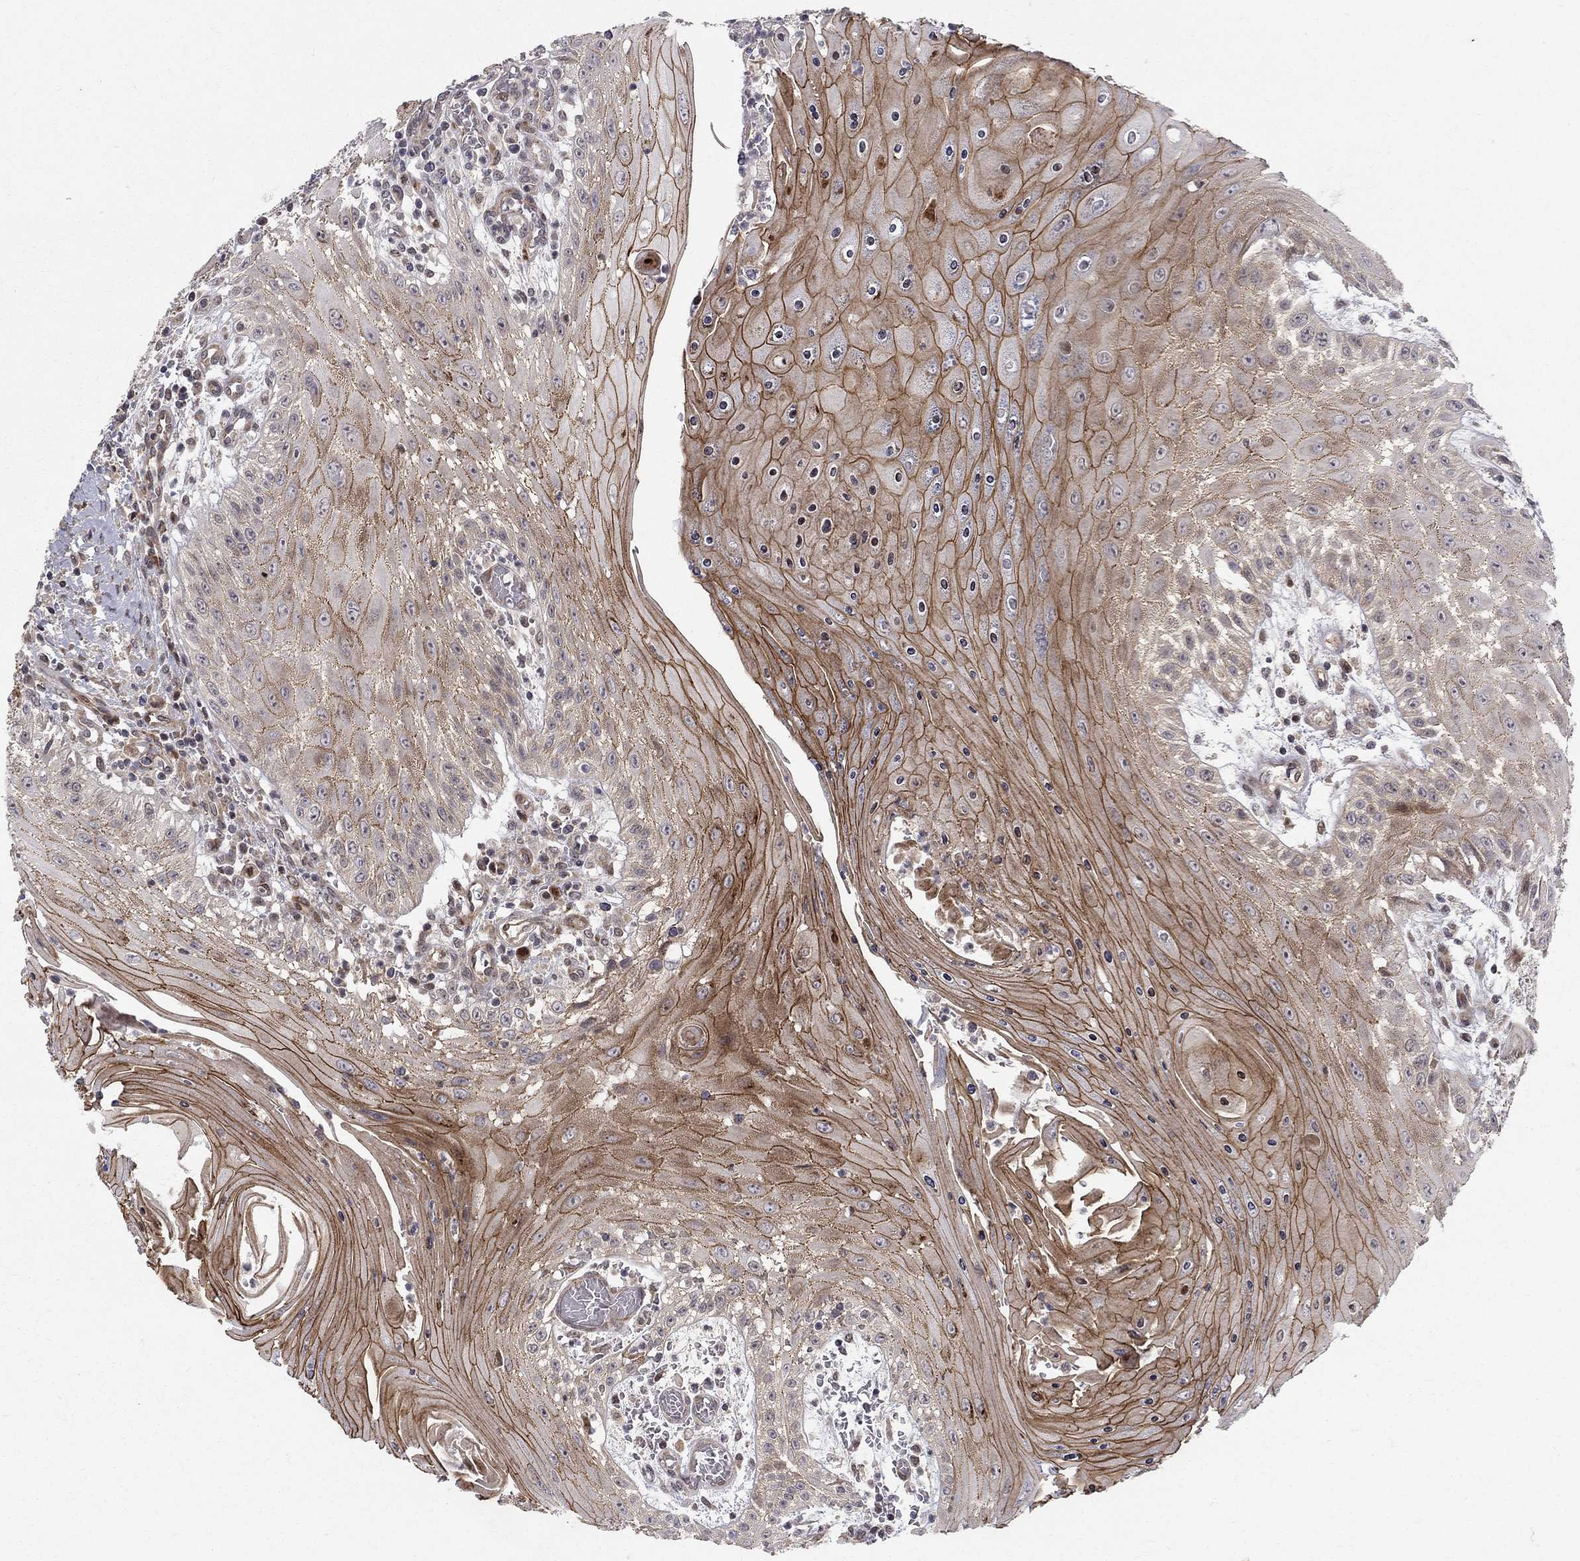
{"staining": {"intensity": "strong", "quantity": "25%-75%", "location": "cytoplasmic/membranous"}, "tissue": "head and neck cancer", "cell_type": "Tumor cells", "image_type": "cancer", "snomed": [{"axis": "morphology", "description": "Squamous cell carcinoma, NOS"}, {"axis": "topography", "description": "Oral tissue"}, {"axis": "topography", "description": "Head-Neck"}], "caption": "Immunohistochemical staining of human head and neck cancer (squamous cell carcinoma) exhibits high levels of strong cytoplasmic/membranous protein expression in about 25%-75% of tumor cells.", "gene": "WDR19", "patient": {"sex": "male", "age": 58}}